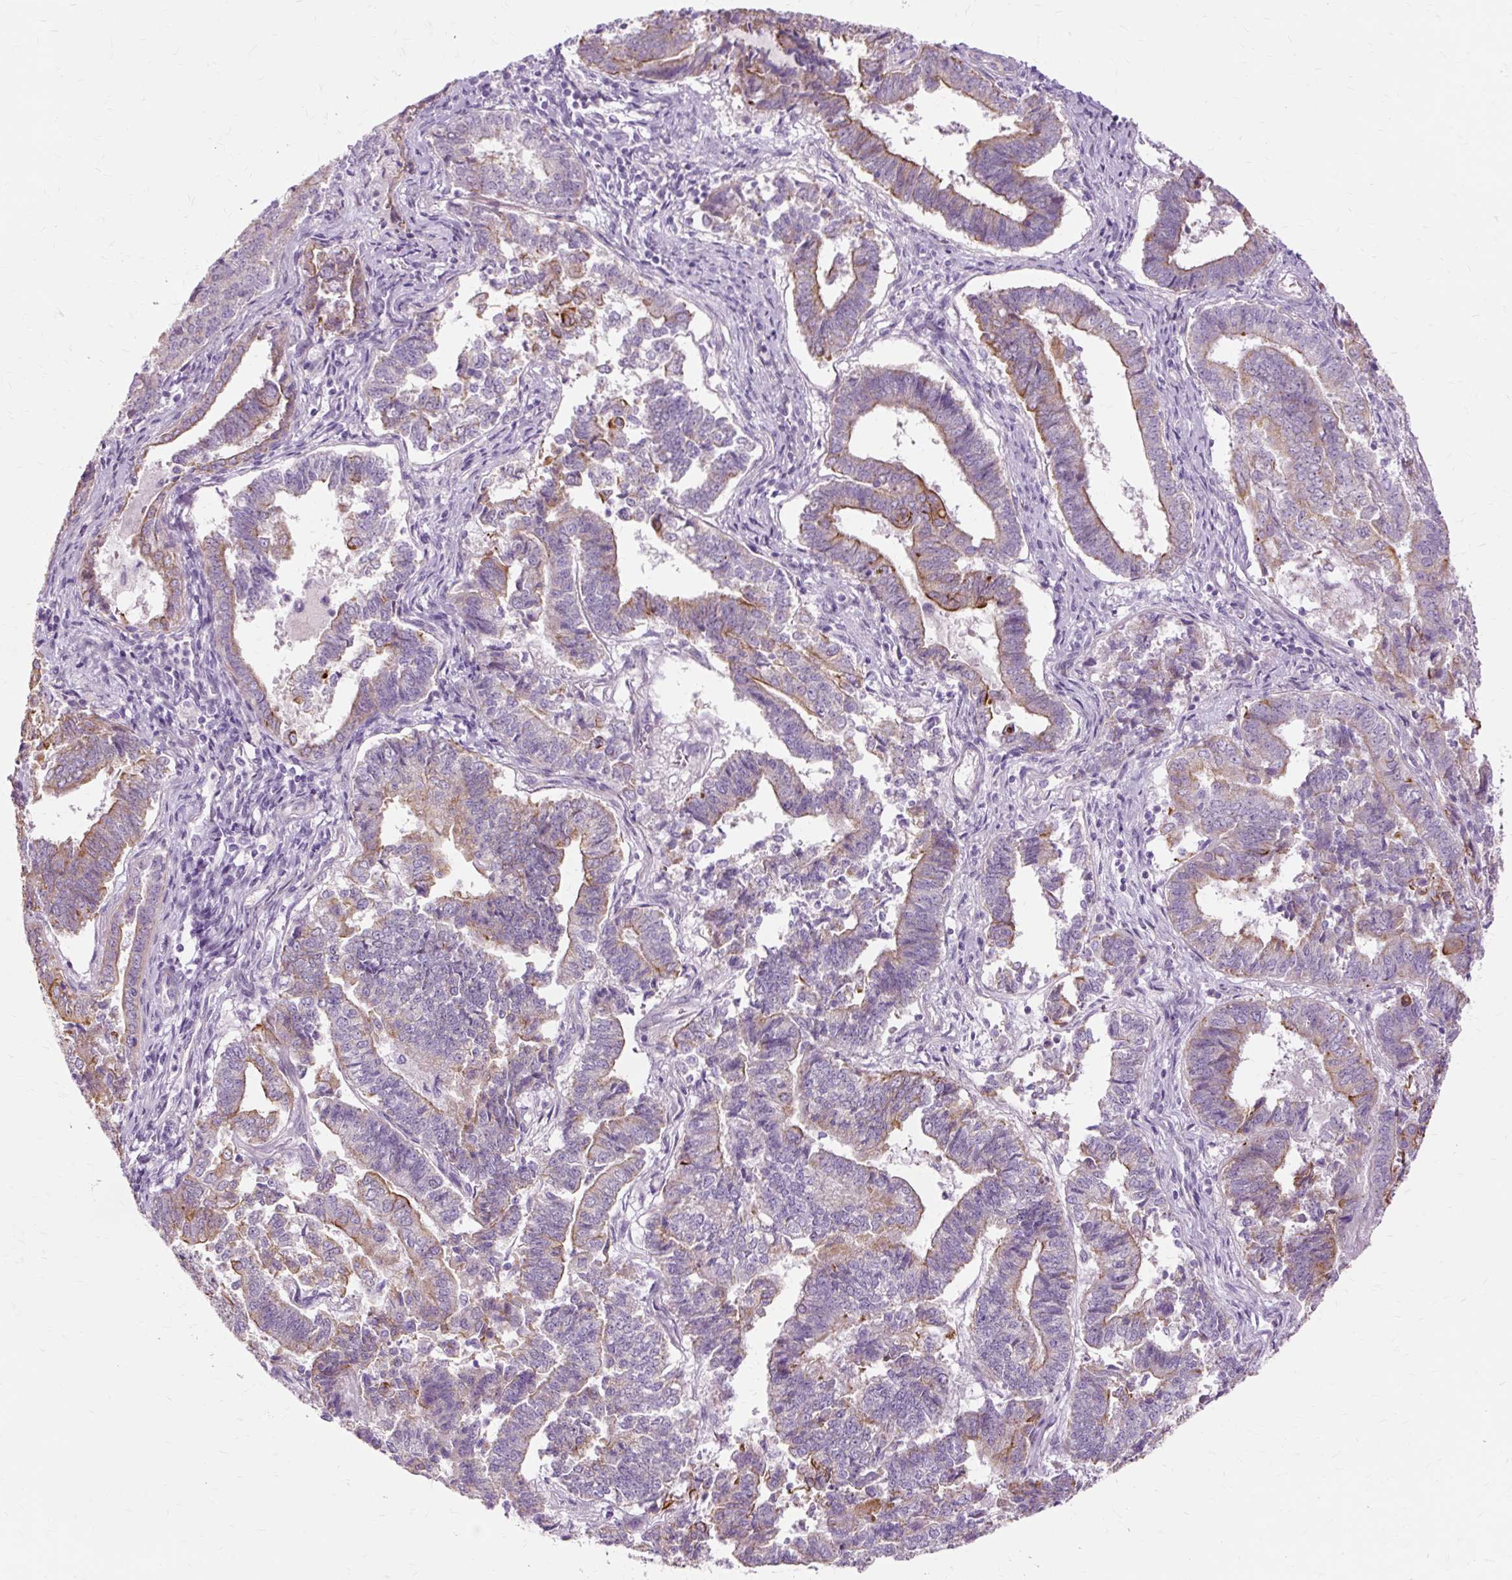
{"staining": {"intensity": "moderate", "quantity": "<25%", "location": "cytoplasmic/membranous"}, "tissue": "endometrial cancer", "cell_type": "Tumor cells", "image_type": "cancer", "snomed": [{"axis": "morphology", "description": "Adenocarcinoma, NOS"}, {"axis": "topography", "description": "Endometrium"}], "caption": "Immunohistochemical staining of human adenocarcinoma (endometrial) exhibits low levels of moderate cytoplasmic/membranous protein staining in approximately <25% of tumor cells.", "gene": "DCTN4", "patient": {"sex": "female", "age": 72}}